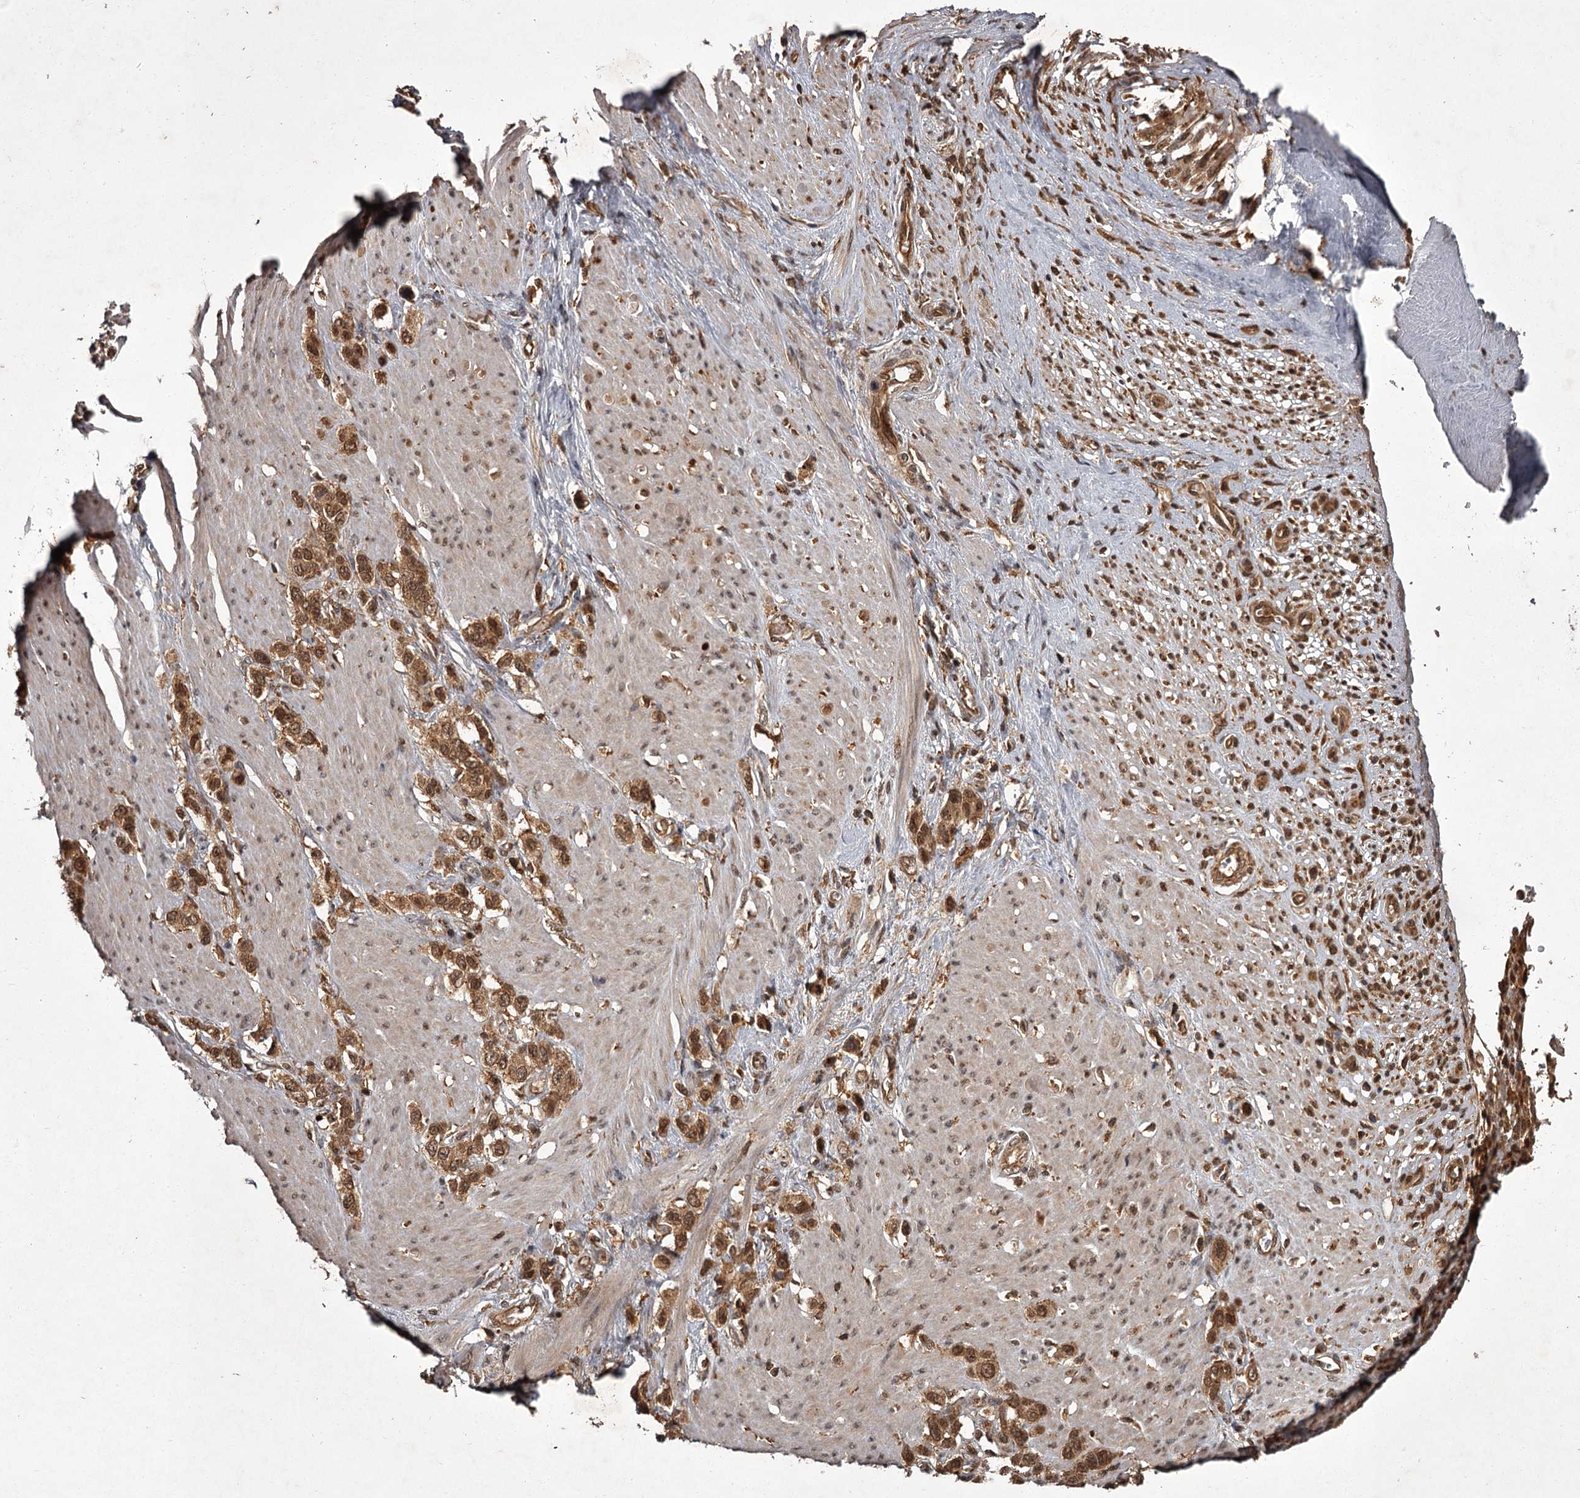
{"staining": {"intensity": "moderate", "quantity": ">75%", "location": "cytoplasmic/membranous,nuclear"}, "tissue": "stomach cancer", "cell_type": "Tumor cells", "image_type": "cancer", "snomed": [{"axis": "morphology", "description": "Adenocarcinoma, NOS"}, {"axis": "morphology", "description": "Adenocarcinoma, High grade"}, {"axis": "topography", "description": "Stomach, upper"}, {"axis": "topography", "description": "Stomach, lower"}], "caption": "Immunohistochemical staining of human stomach adenocarcinoma displays medium levels of moderate cytoplasmic/membranous and nuclear protein positivity in about >75% of tumor cells. The staining was performed using DAB (3,3'-diaminobenzidine) to visualize the protein expression in brown, while the nuclei were stained in blue with hematoxylin (Magnification: 20x).", "gene": "TBC1D23", "patient": {"sex": "female", "age": 65}}